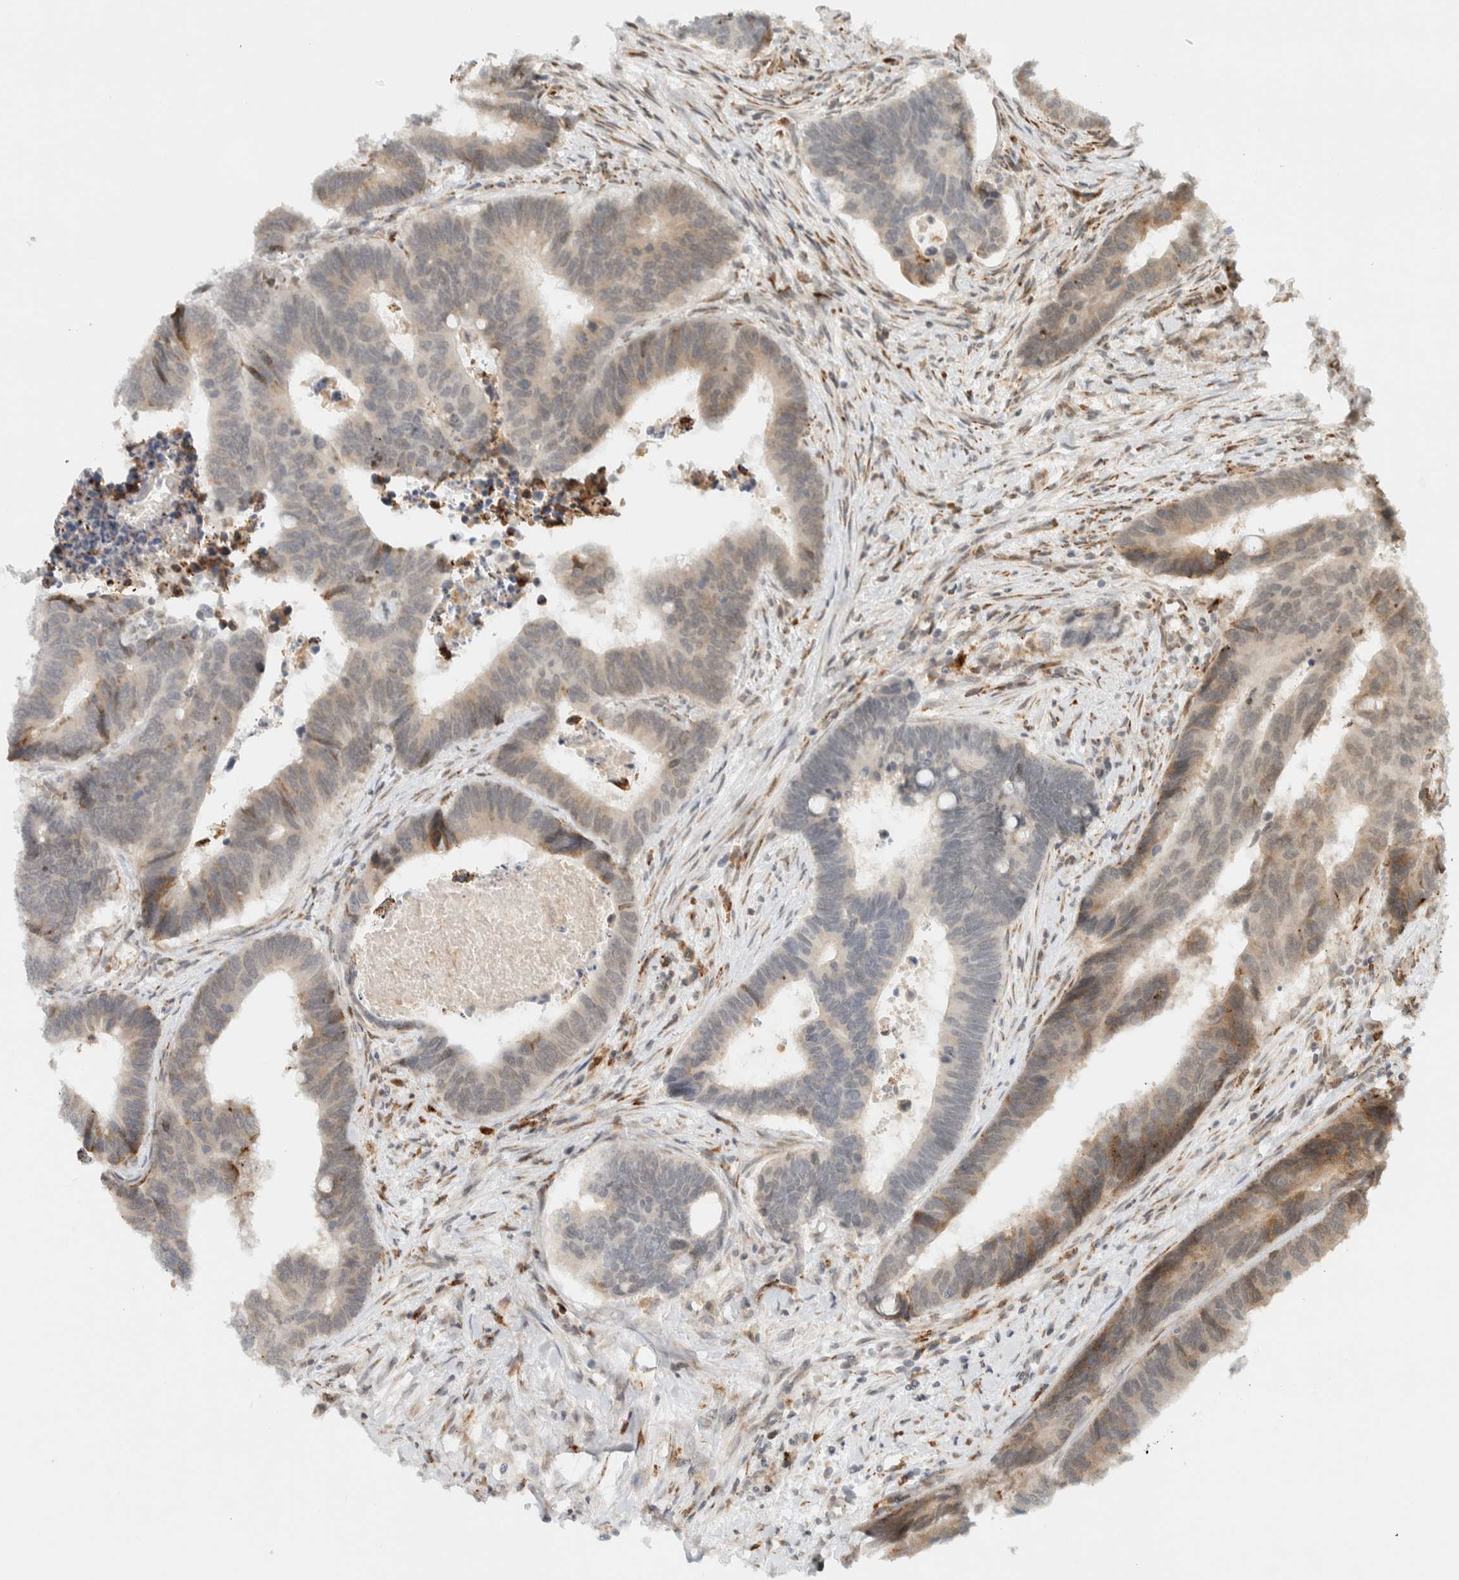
{"staining": {"intensity": "weak", "quantity": "25%-75%", "location": "cytoplasmic/membranous"}, "tissue": "colorectal cancer", "cell_type": "Tumor cells", "image_type": "cancer", "snomed": [{"axis": "morphology", "description": "Adenocarcinoma, NOS"}, {"axis": "topography", "description": "Rectum"}], "caption": "High-power microscopy captured an immunohistochemistry histopathology image of colorectal adenocarcinoma, revealing weak cytoplasmic/membranous staining in about 25%-75% of tumor cells.", "gene": "ITPRID1", "patient": {"sex": "male", "age": 84}}